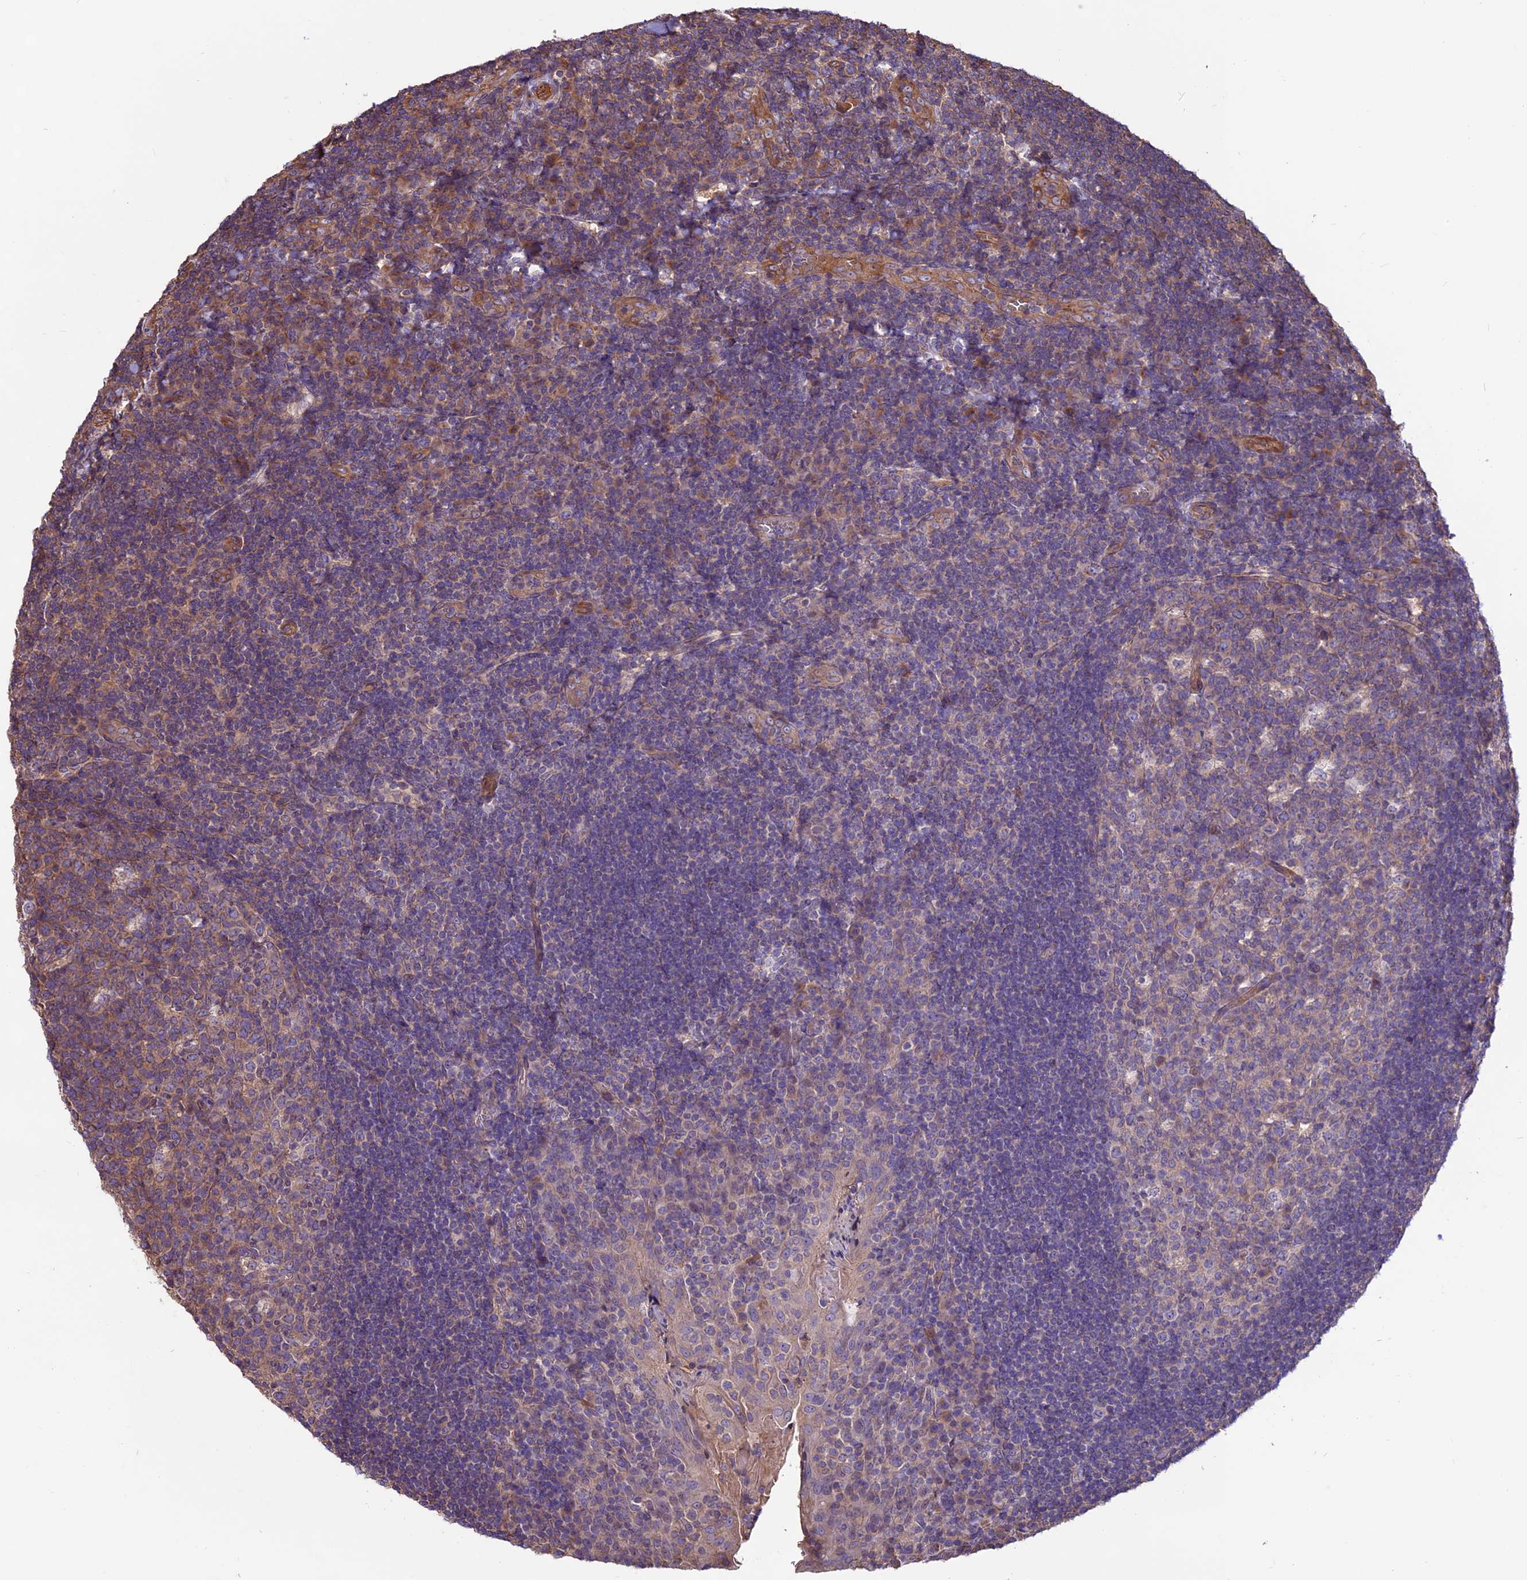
{"staining": {"intensity": "weak", "quantity": "25%-75%", "location": "cytoplasmic/membranous"}, "tissue": "tonsil", "cell_type": "Germinal center cells", "image_type": "normal", "snomed": [{"axis": "morphology", "description": "Normal tissue, NOS"}, {"axis": "topography", "description": "Tonsil"}], "caption": "Immunohistochemistry micrograph of unremarkable tonsil: human tonsil stained using immunohistochemistry (IHC) exhibits low levels of weak protein expression localized specifically in the cytoplasmic/membranous of germinal center cells, appearing as a cytoplasmic/membranous brown color.", "gene": "ANO3", "patient": {"sex": "male", "age": 17}}